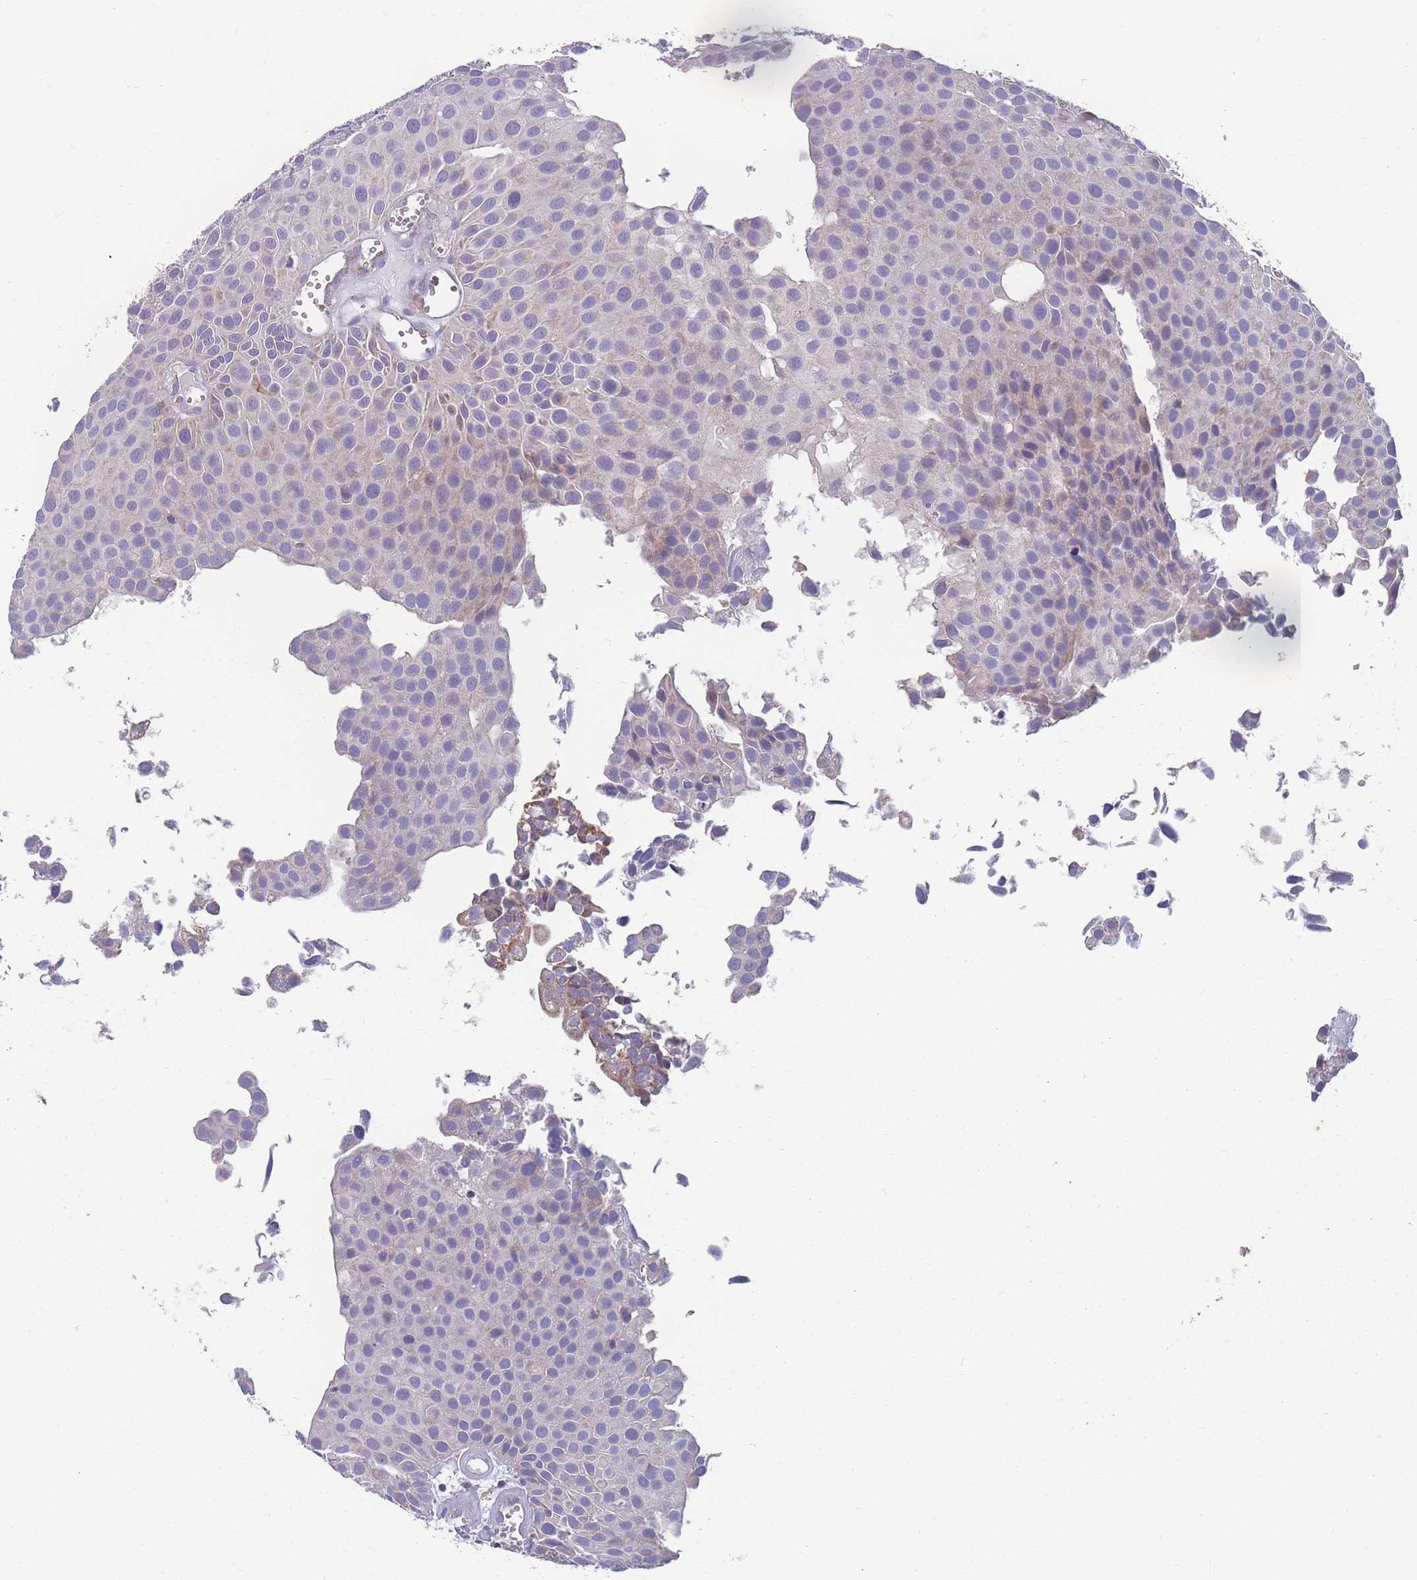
{"staining": {"intensity": "negative", "quantity": "none", "location": "none"}, "tissue": "urothelial cancer", "cell_type": "Tumor cells", "image_type": "cancer", "snomed": [{"axis": "morphology", "description": "Urothelial carcinoma, Low grade"}, {"axis": "topography", "description": "Urinary bladder"}], "caption": "Micrograph shows no protein positivity in tumor cells of urothelial cancer tissue.", "gene": "CD33", "patient": {"sex": "male", "age": 88}}